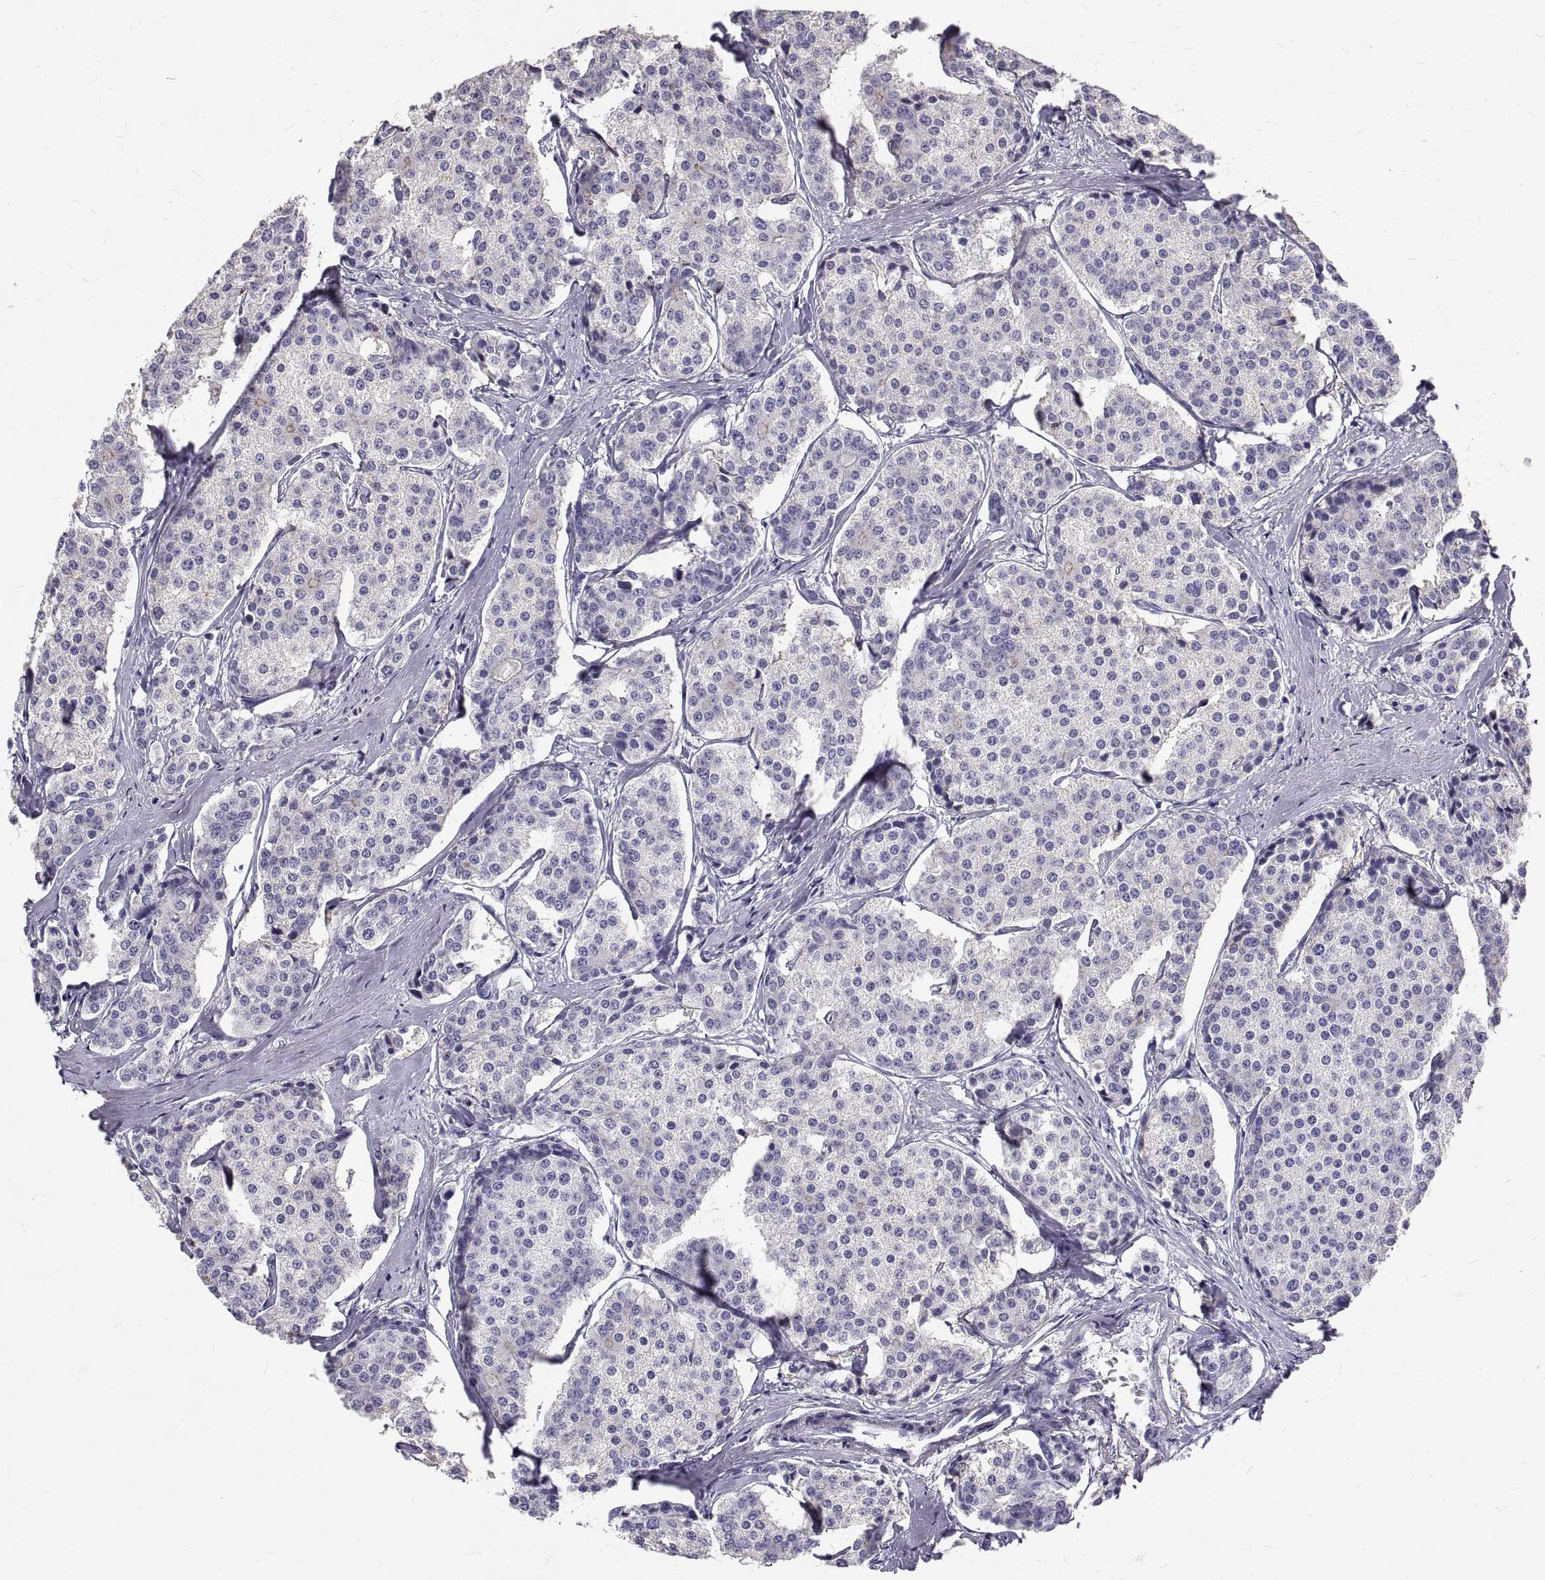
{"staining": {"intensity": "negative", "quantity": "none", "location": "none"}, "tissue": "carcinoid", "cell_type": "Tumor cells", "image_type": "cancer", "snomed": [{"axis": "morphology", "description": "Carcinoid, malignant, NOS"}, {"axis": "topography", "description": "Small intestine"}], "caption": "Tumor cells show no significant protein expression in carcinoid (malignant).", "gene": "GNG12", "patient": {"sex": "female", "age": 65}}